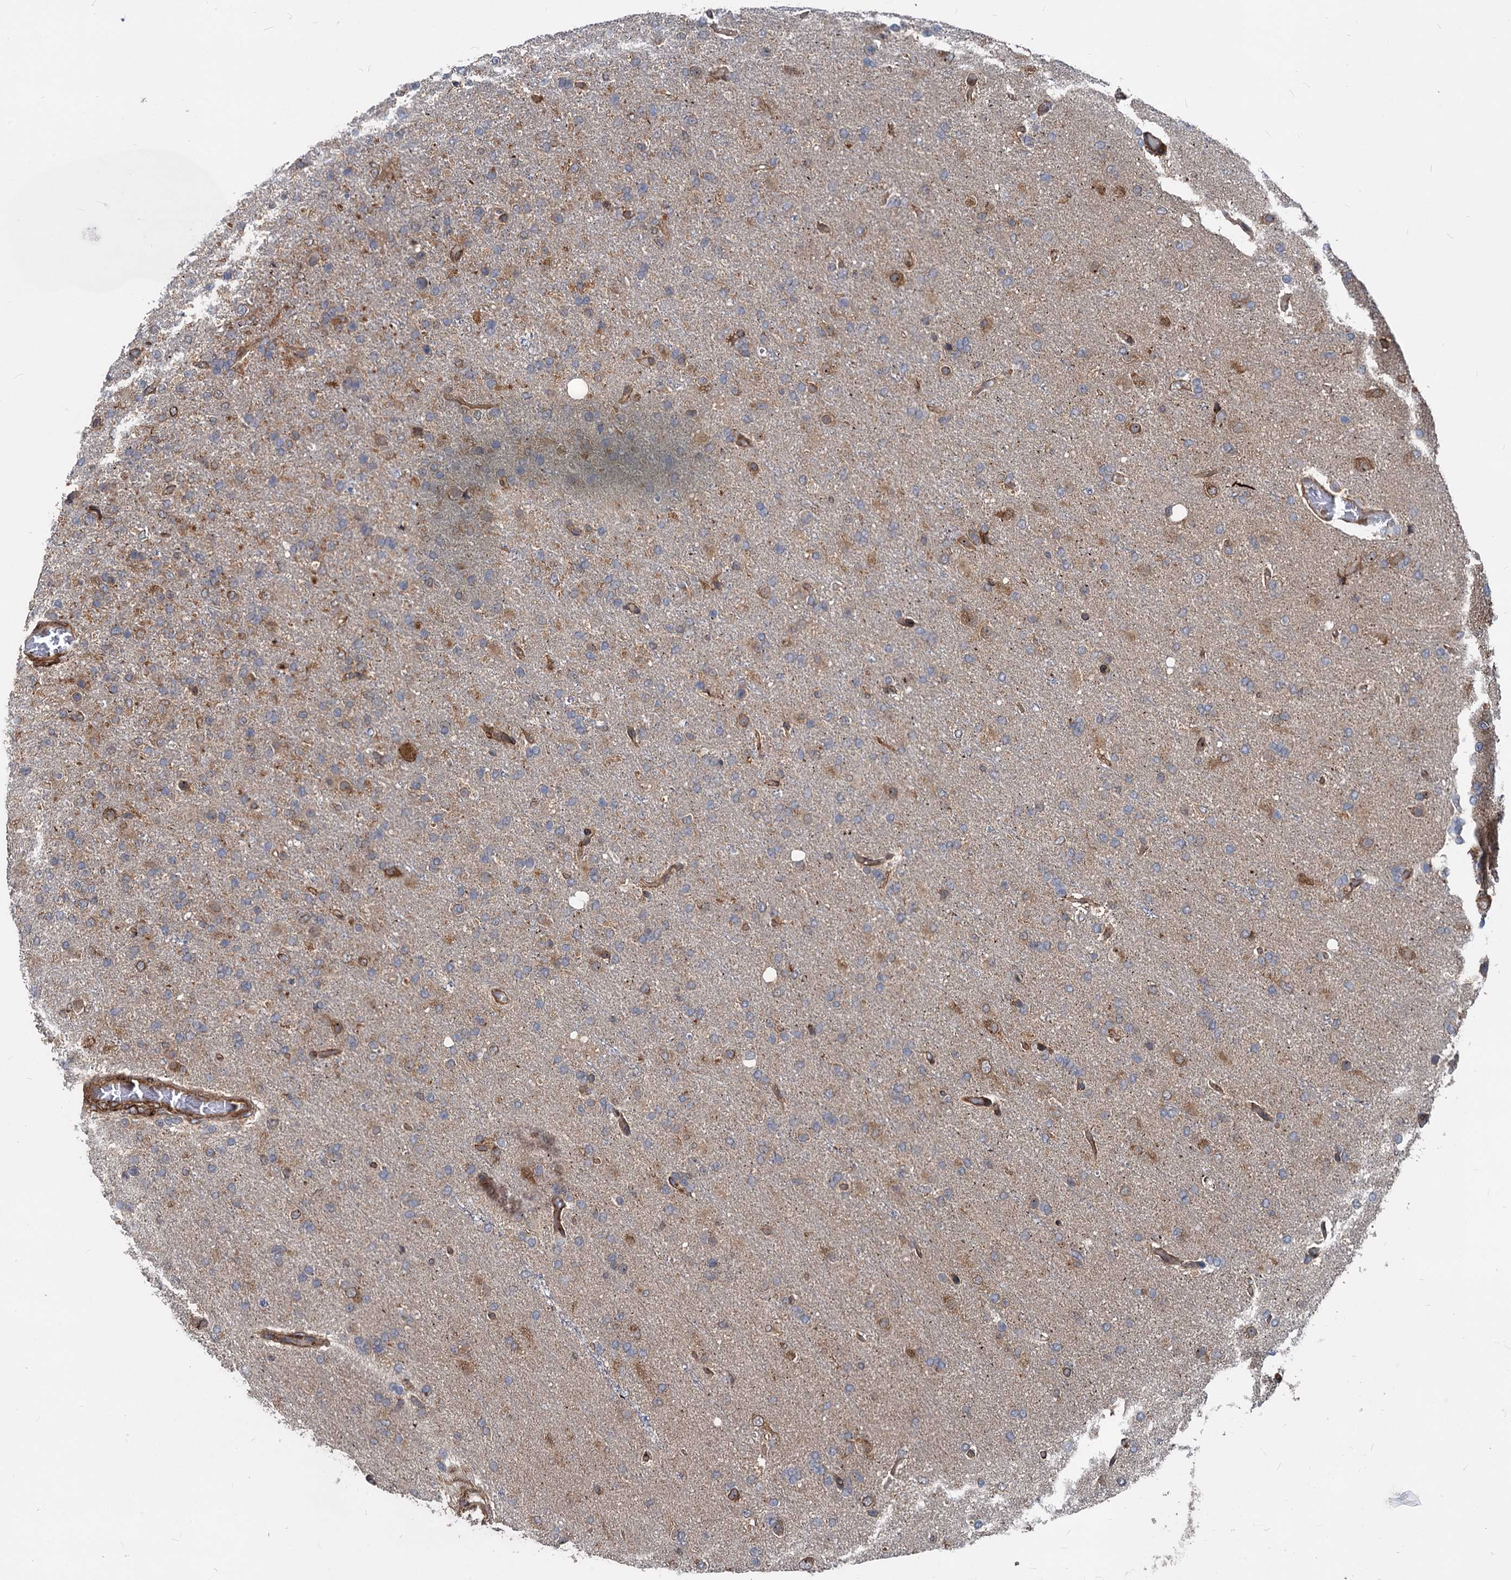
{"staining": {"intensity": "moderate", "quantity": "<25%", "location": "cytoplasmic/membranous"}, "tissue": "glioma", "cell_type": "Tumor cells", "image_type": "cancer", "snomed": [{"axis": "morphology", "description": "Glioma, malignant, High grade"}, {"axis": "topography", "description": "Brain"}], "caption": "This micrograph demonstrates glioma stained with IHC to label a protein in brown. The cytoplasmic/membranous of tumor cells show moderate positivity for the protein. Nuclei are counter-stained blue.", "gene": "STIM1", "patient": {"sex": "female", "age": 74}}